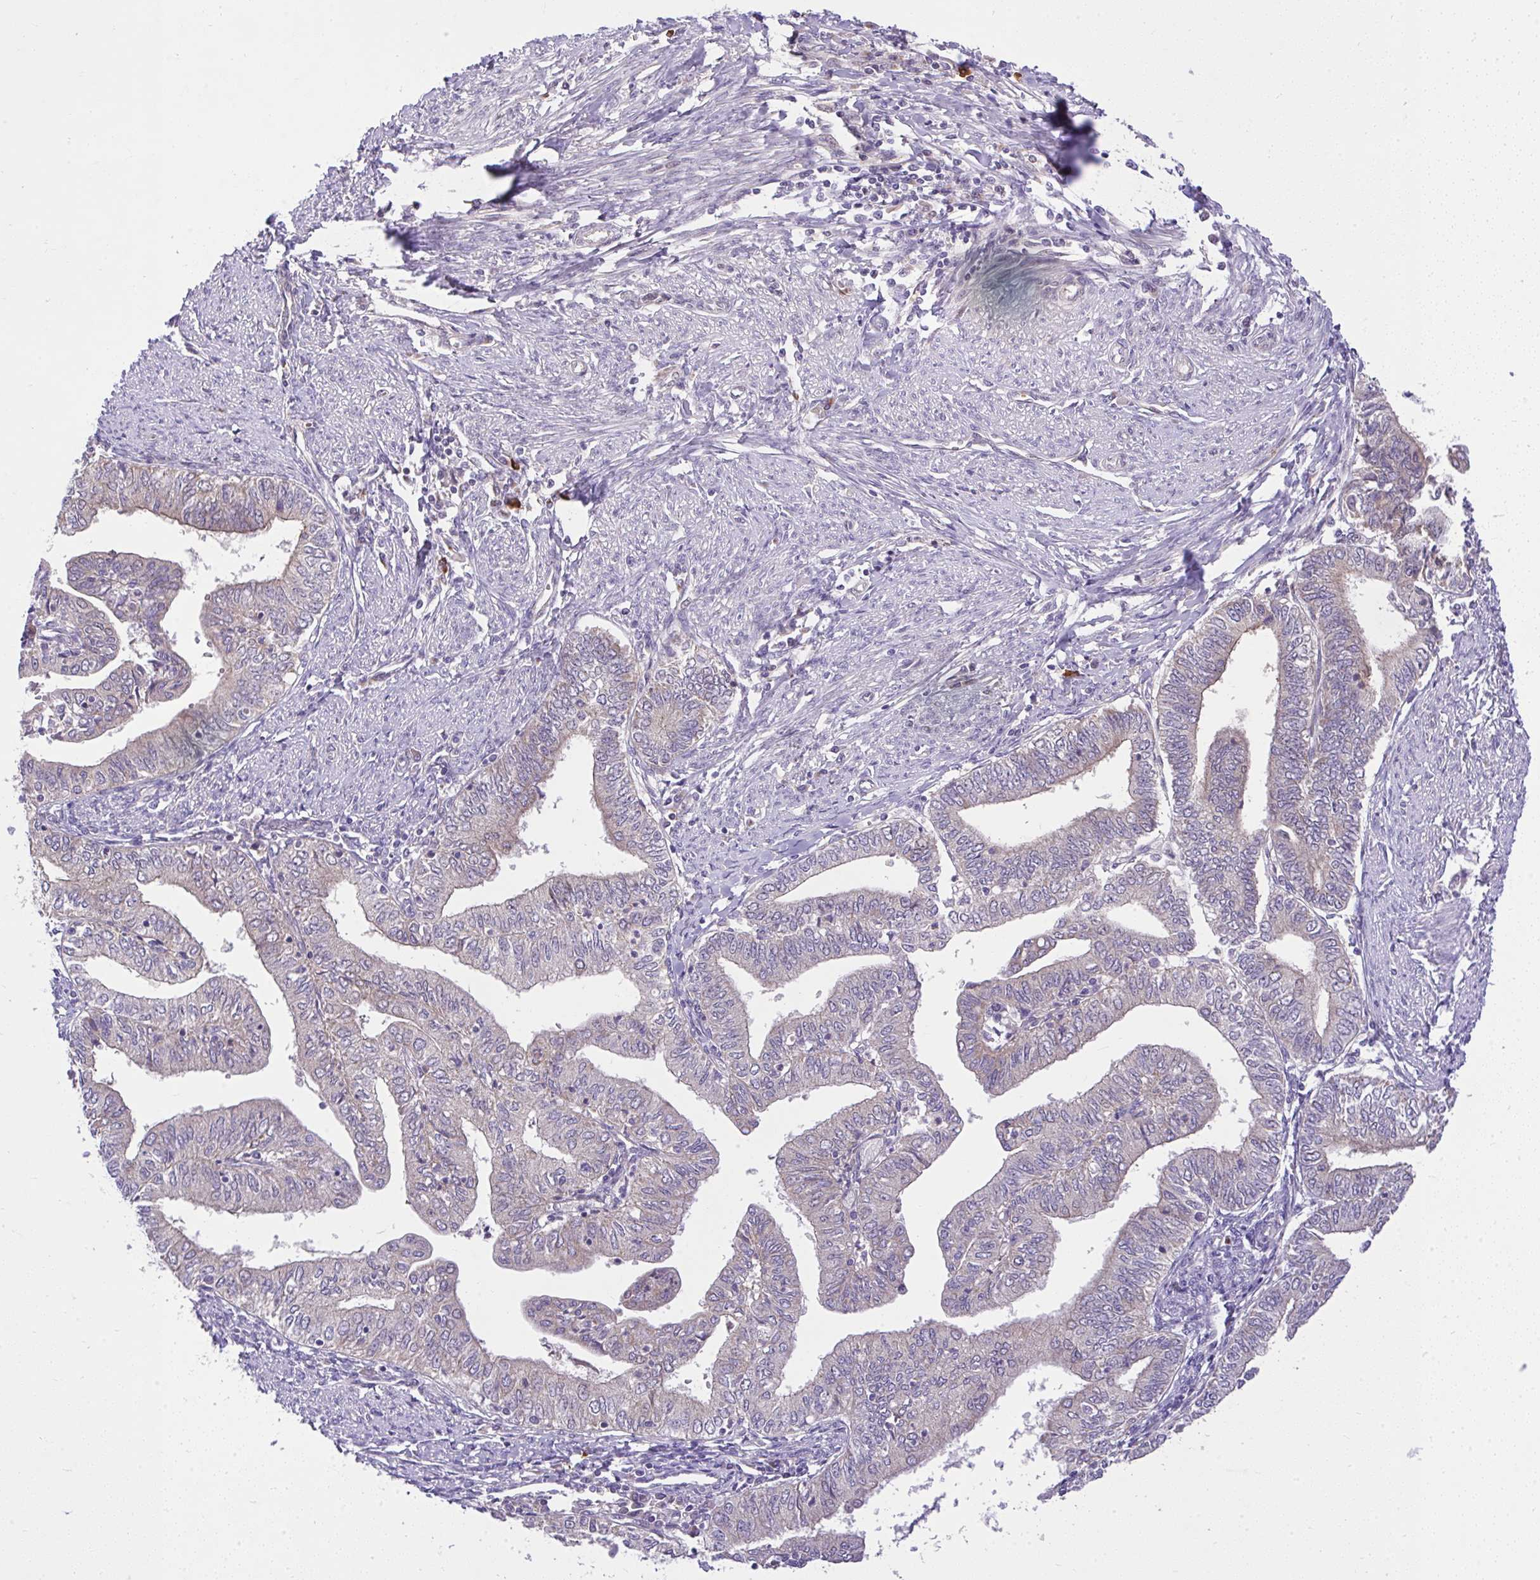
{"staining": {"intensity": "weak", "quantity": "<25%", "location": "cytoplasmic/membranous"}, "tissue": "endometrial cancer", "cell_type": "Tumor cells", "image_type": "cancer", "snomed": [{"axis": "morphology", "description": "Adenocarcinoma, NOS"}, {"axis": "topography", "description": "Endometrium"}], "caption": "Protein analysis of adenocarcinoma (endometrial) shows no significant expression in tumor cells. (Brightfield microscopy of DAB (3,3'-diaminobenzidine) immunohistochemistry at high magnification).", "gene": "CHIA", "patient": {"sex": "female", "age": 66}}